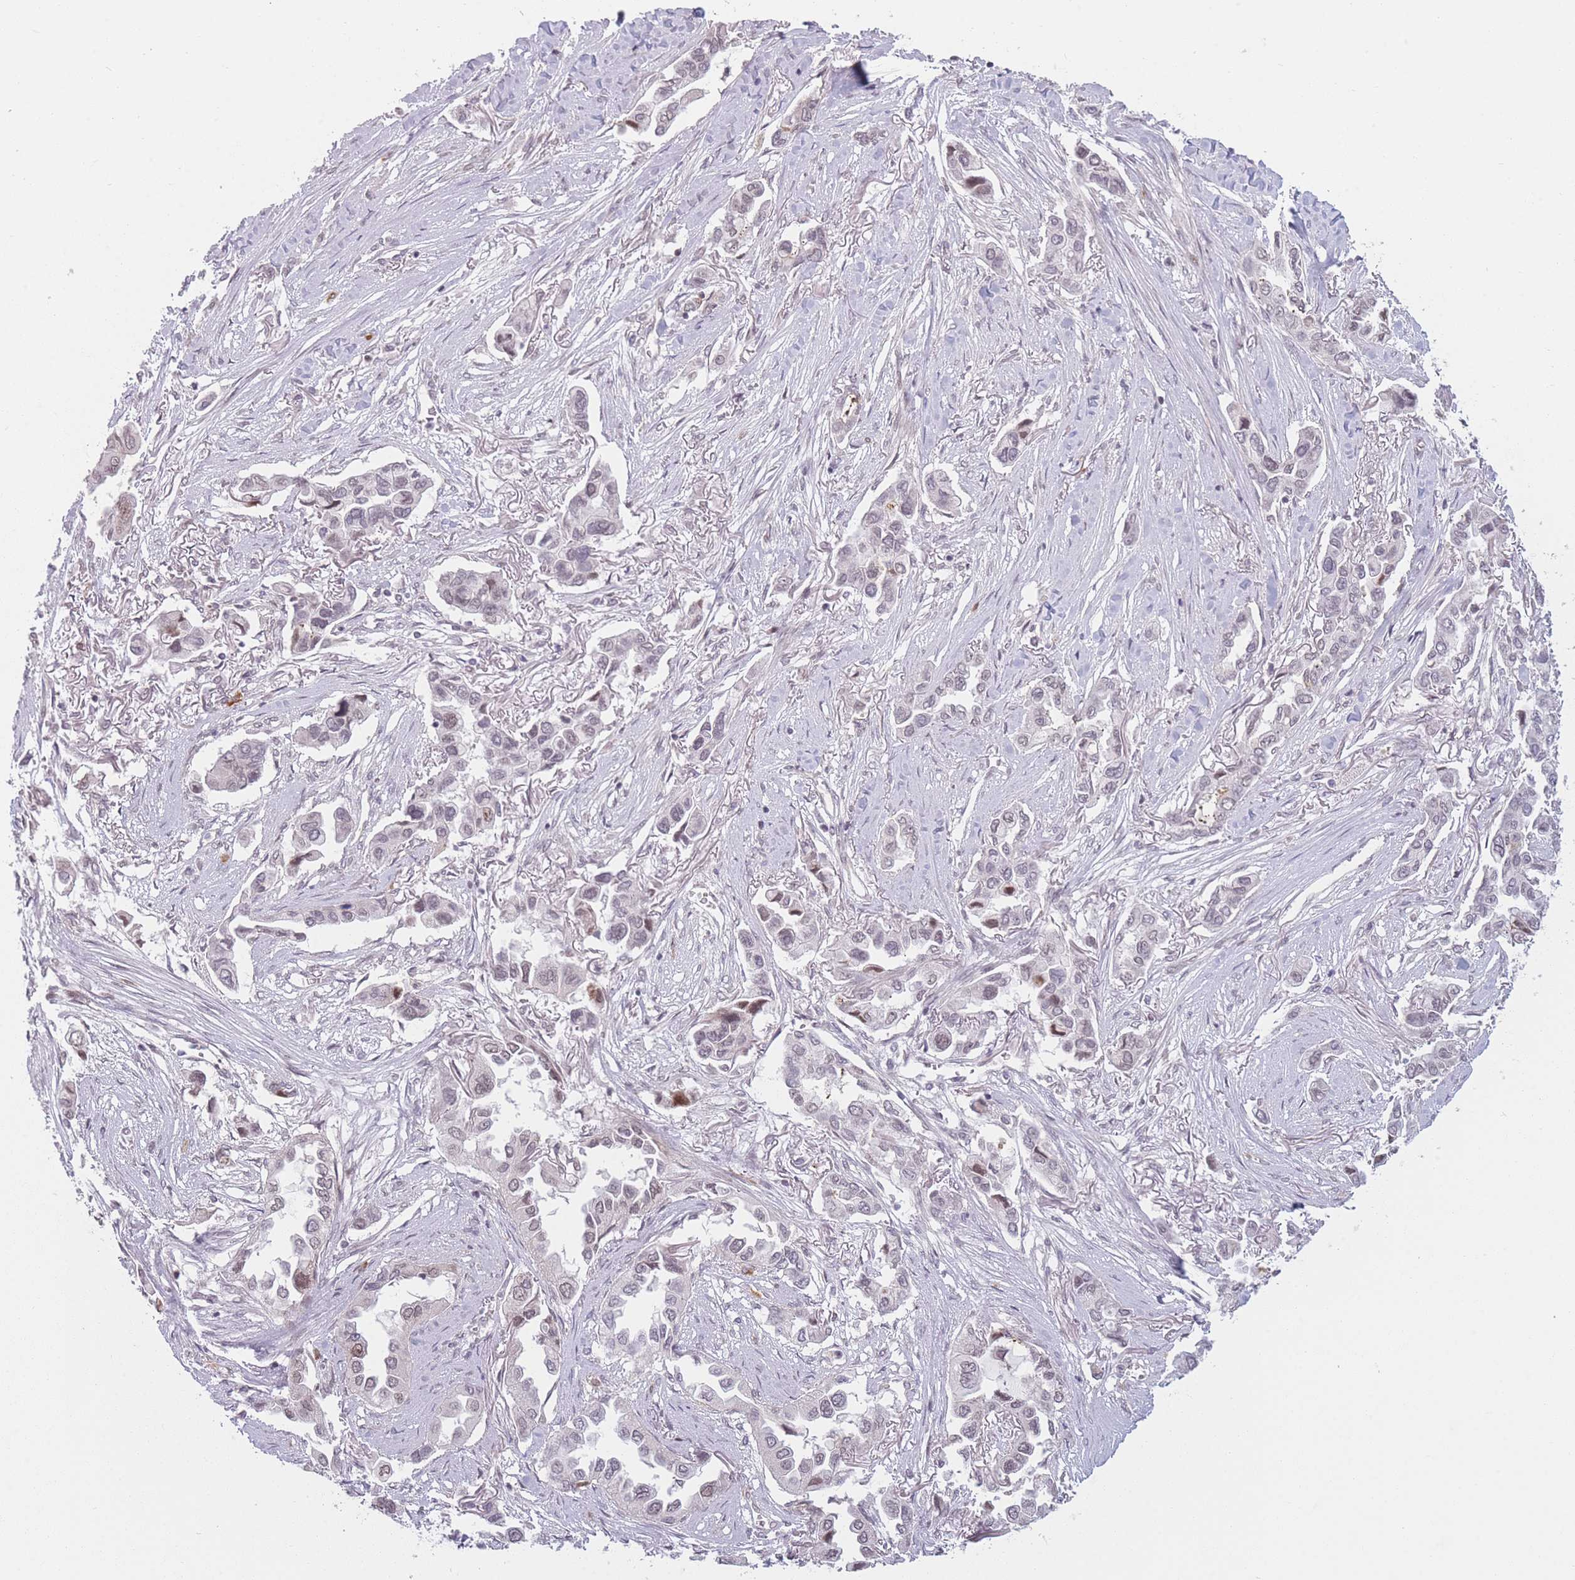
{"staining": {"intensity": "moderate", "quantity": "<25%", "location": "nuclear"}, "tissue": "lung cancer", "cell_type": "Tumor cells", "image_type": "cancer", "snomed": [{"axis": "morphology", "description": "Adenocarcinoma, NOS"}, {"axis": "topography", "description": "Lung"}], "caption": "A photomicrograph of human lung cancer stained for a protein displays moderate nuclear brown staining in tumor cells.", "gene": "SUPT6H", "patient": {"sex": "female", "age": 76}}